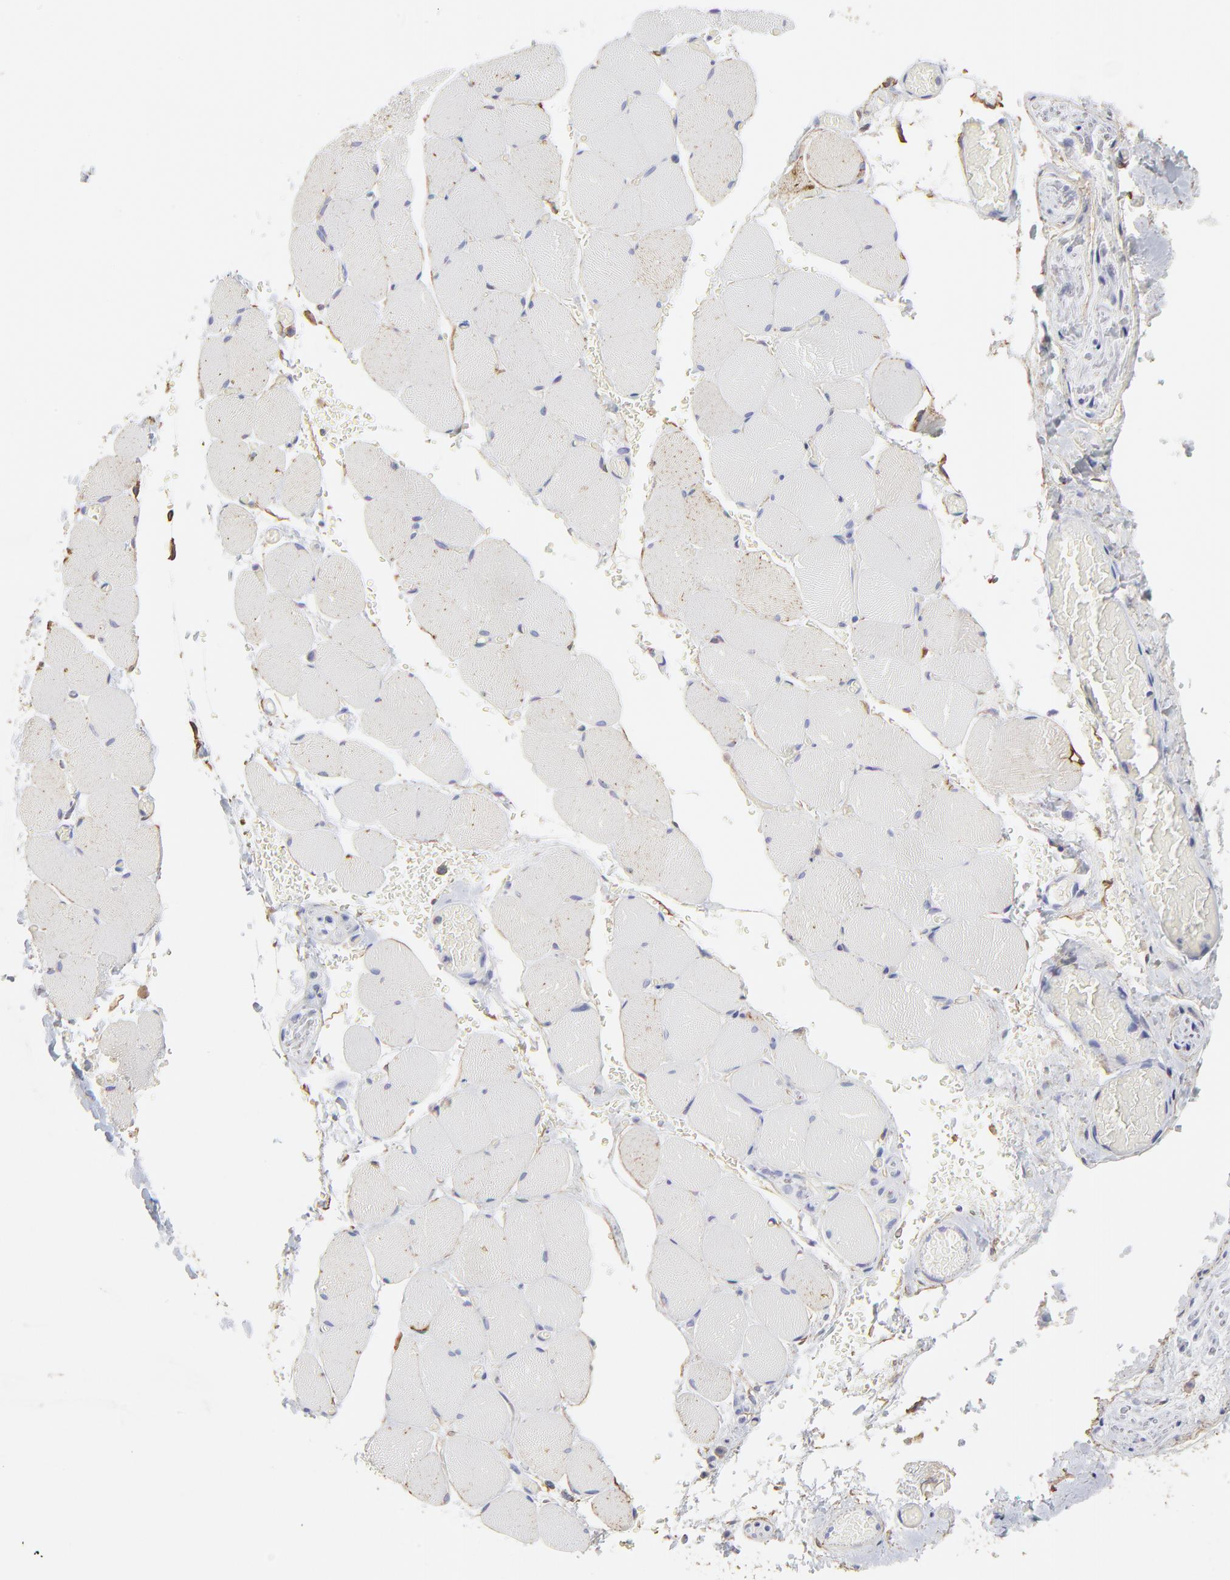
{"staining": {"intensity": "negative", "quantity": "none", "location": "none"}, "tissue": "skeletal muscle", "cell_type": "Myocytes", "image_type": "normal", "snomed": [{"axis": "morphology", "description": "Normal tissue, NOS"}, {"axis": "topography", "description": "Skeletal muscle"}, {"axis": "topography", "description": "Soft tissue"}], "caption": "DAB (3,3'-diaminobenzidine) immunohistochemical staining of normal skeletal muscle exhibits no significant expression in myocytes. (DAB immunohistochemistry (IHC) visualized using brightfield microscopy, high magnification).", "gene": "ANXA6", "patient": {"sex": "female", "age": 58}}